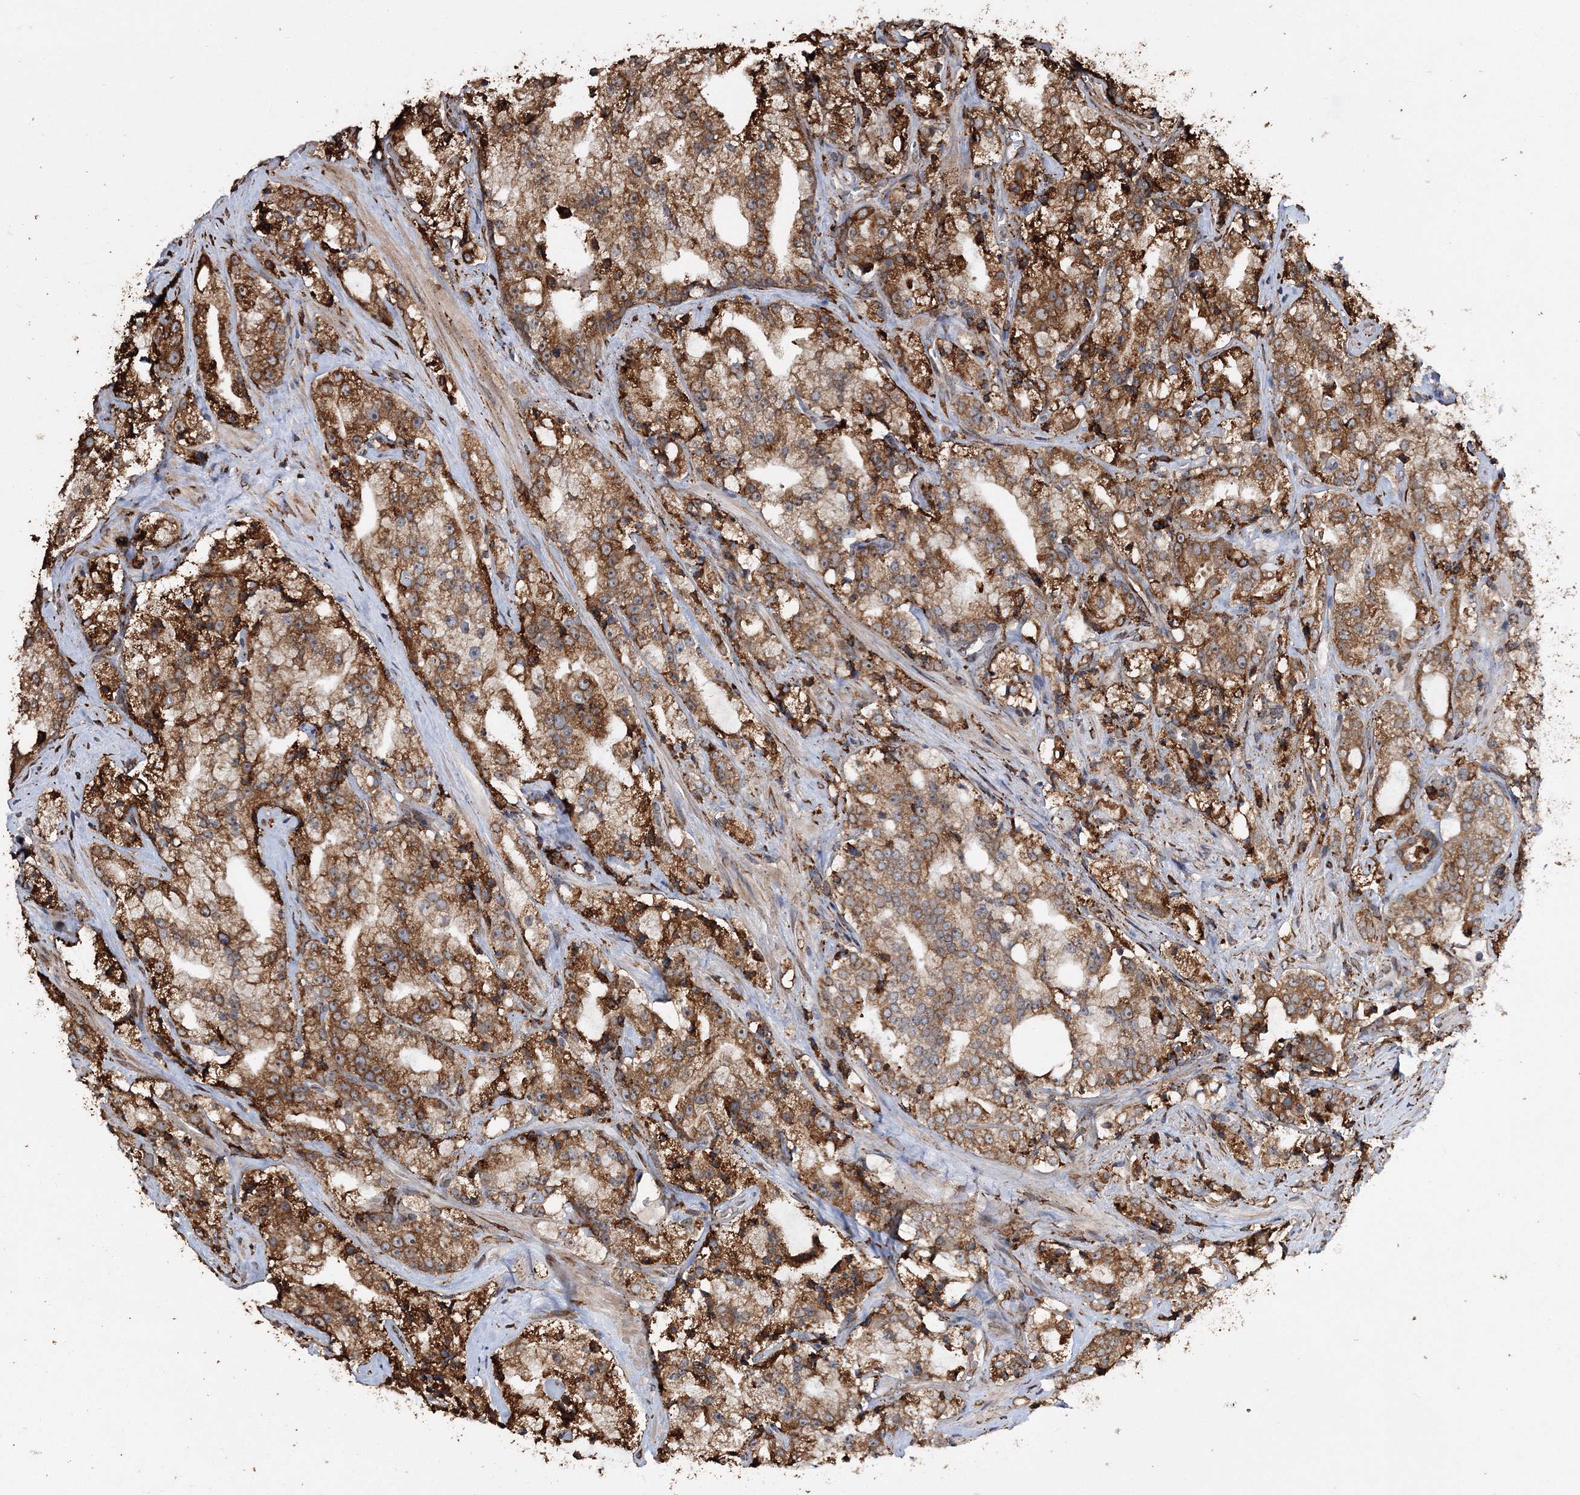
{"staining": {"intensity": "moderate", "quantity": ">75%", "location": "cytoplasmic/membranous"}, "tissue": "prostate cancer", "cell_type": "Tumor cells", "image_type": "cancer", "snomed": [{"axis": "morphology", "description": "Adenocarcinoma, High grade"}, {"axis": "topography", "description": "Prostate"}], "caption": "A histopathology image showing moderate cytoplasmic/membranous expression in approximately >75% of tumor cells in high-grade adenocarcinoma (prostate), as visualized by brown immunohistochemical staining.", "gene": "SCRN3", "patient": {"sex": "male", "age": 64}}